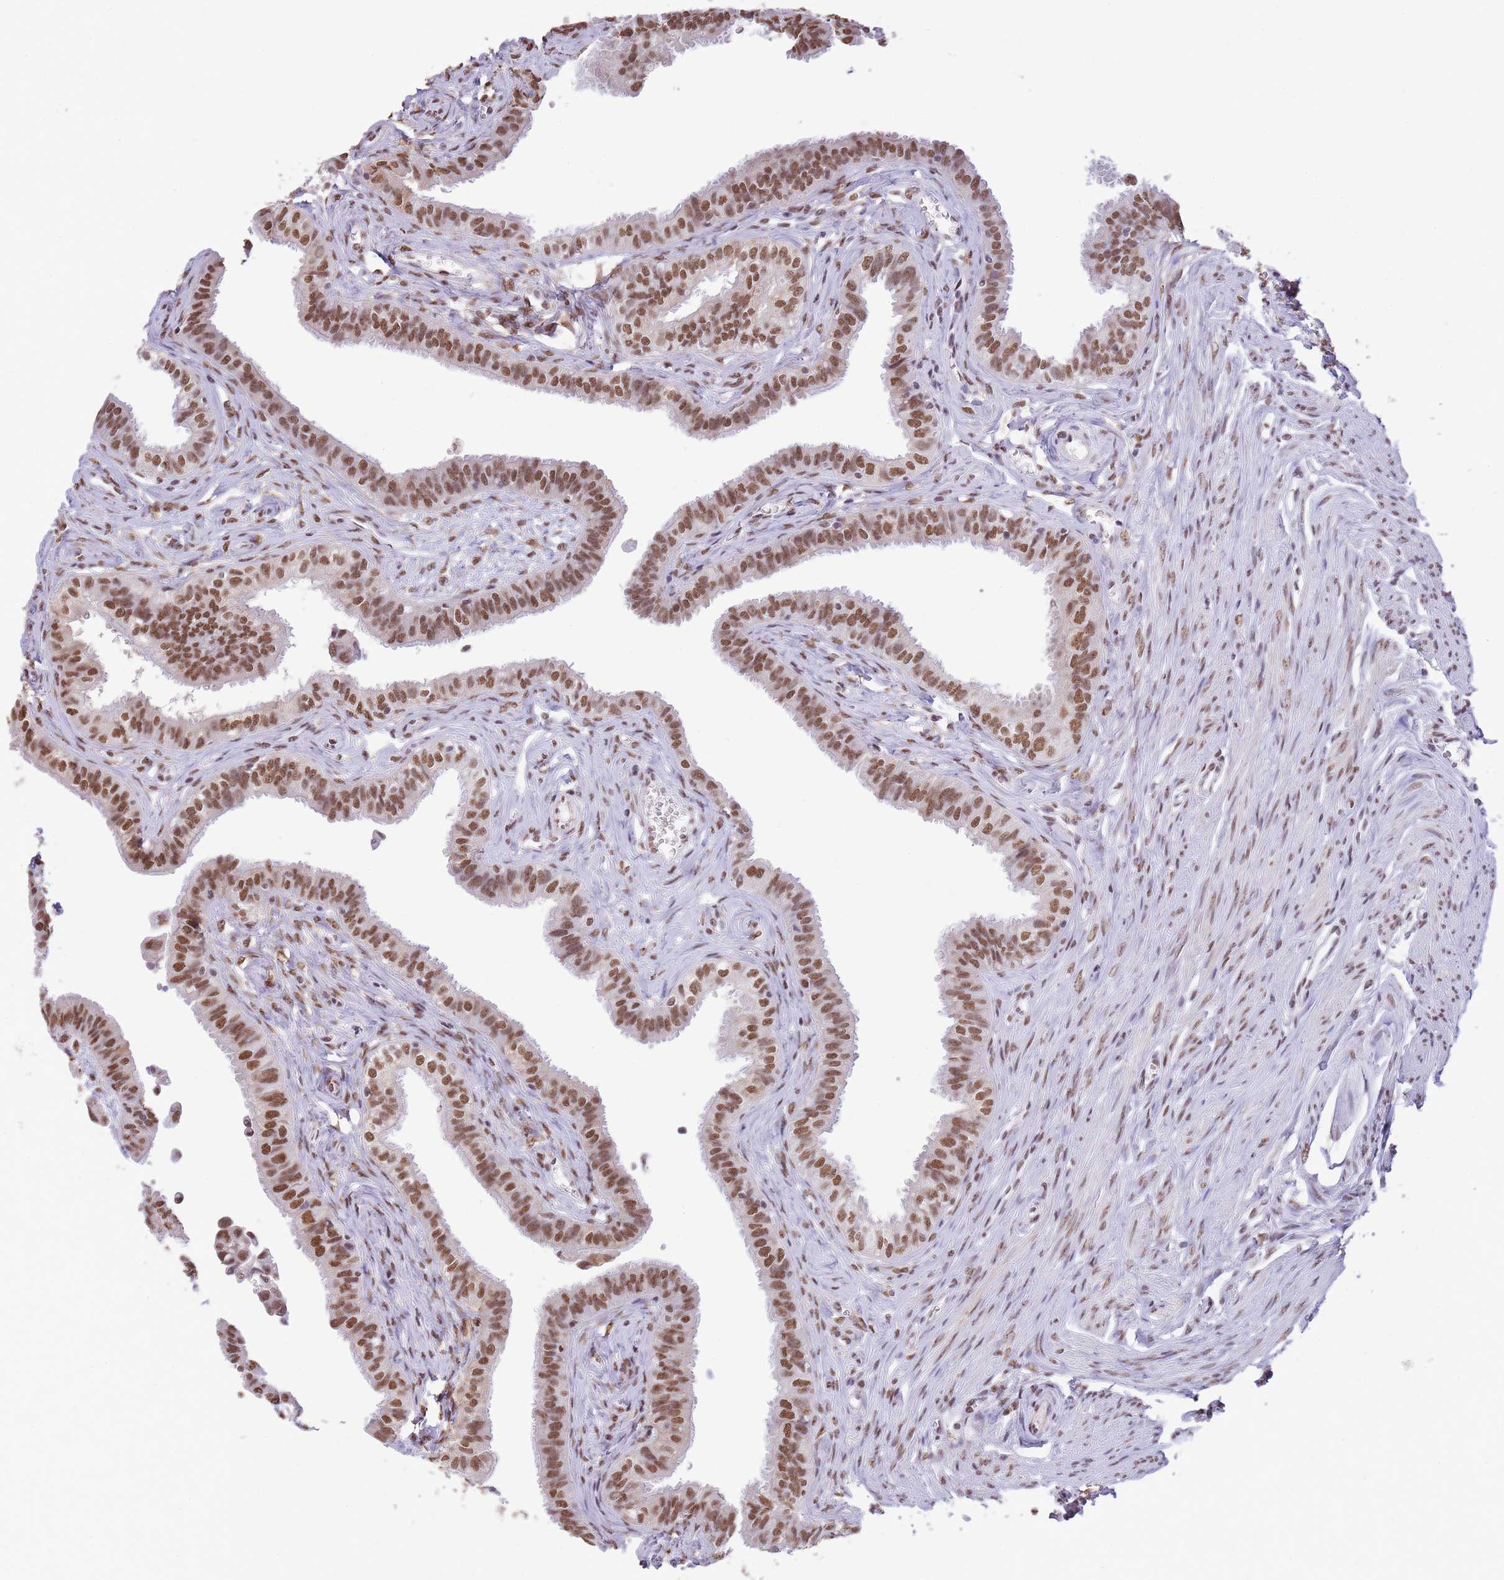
{"staining": {"intensity": "moderate", "quantity": ">75%", "location": "nuclear"}, "tissue": "fallopian tube", "cell_type": "Glandular cells", "image_type": "normal", "snomed": [{"axis": "morphology", "description": "Normal tissue, NOS"}, {"axis": "morphology", "description": "Carcinoma, NOS"}, {"axis": "topography", "description": "Fallopian tube"}, {"axis": "topography", "description": "Ovary"}], "caption": "Human fallopian tube stained for a protein (brown) displays moderate nuclear positive staining in approximately >75% of glandular cells.", "gene": "TRIM32", "patient": {"sex": "female", "age": 59}}